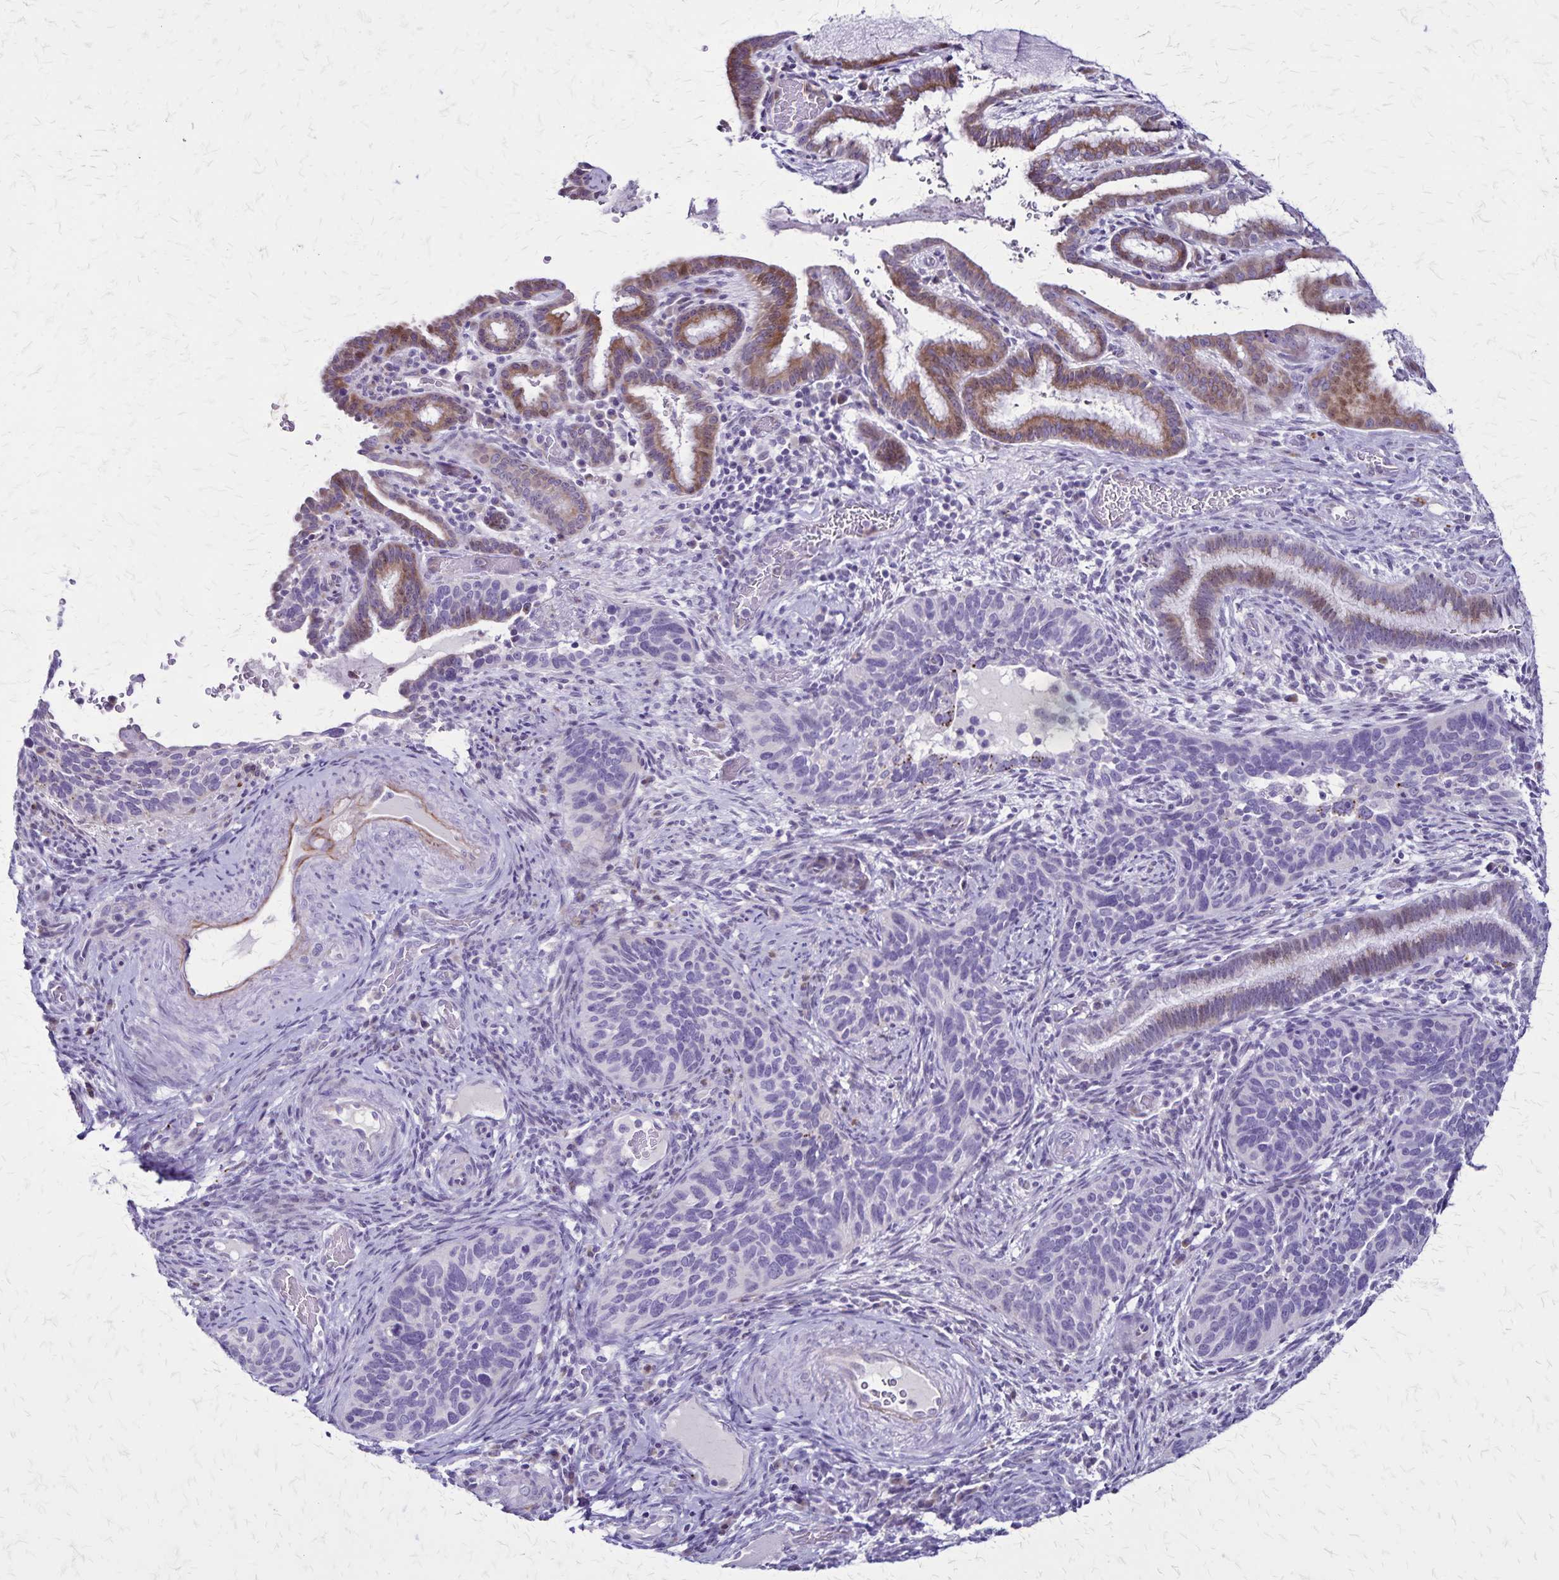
{"staining": {"intensity": "moderate", "quantity": "<25%", "location": "cytoplasmic/membranous"}, "tissue": "cervical cancer", "cell_type": "Tumor cells", "image_type": "cancer", "snomed": [{"axis": "morphology", "description": "Squamous cell carcinoma, NOS"}, {"axis": "topography", "description": "Cervix"}], "caption": "IHC micrograph of human cervical cancer (squamous cell carcinoma) stained for a protein (brown), which exhibits low levels of moderate cytoplasmic/membranous expression in approximately <25% of tumor cells.", "gene": "OR51B5", "patient": {"sex": "female", "age": 51}}